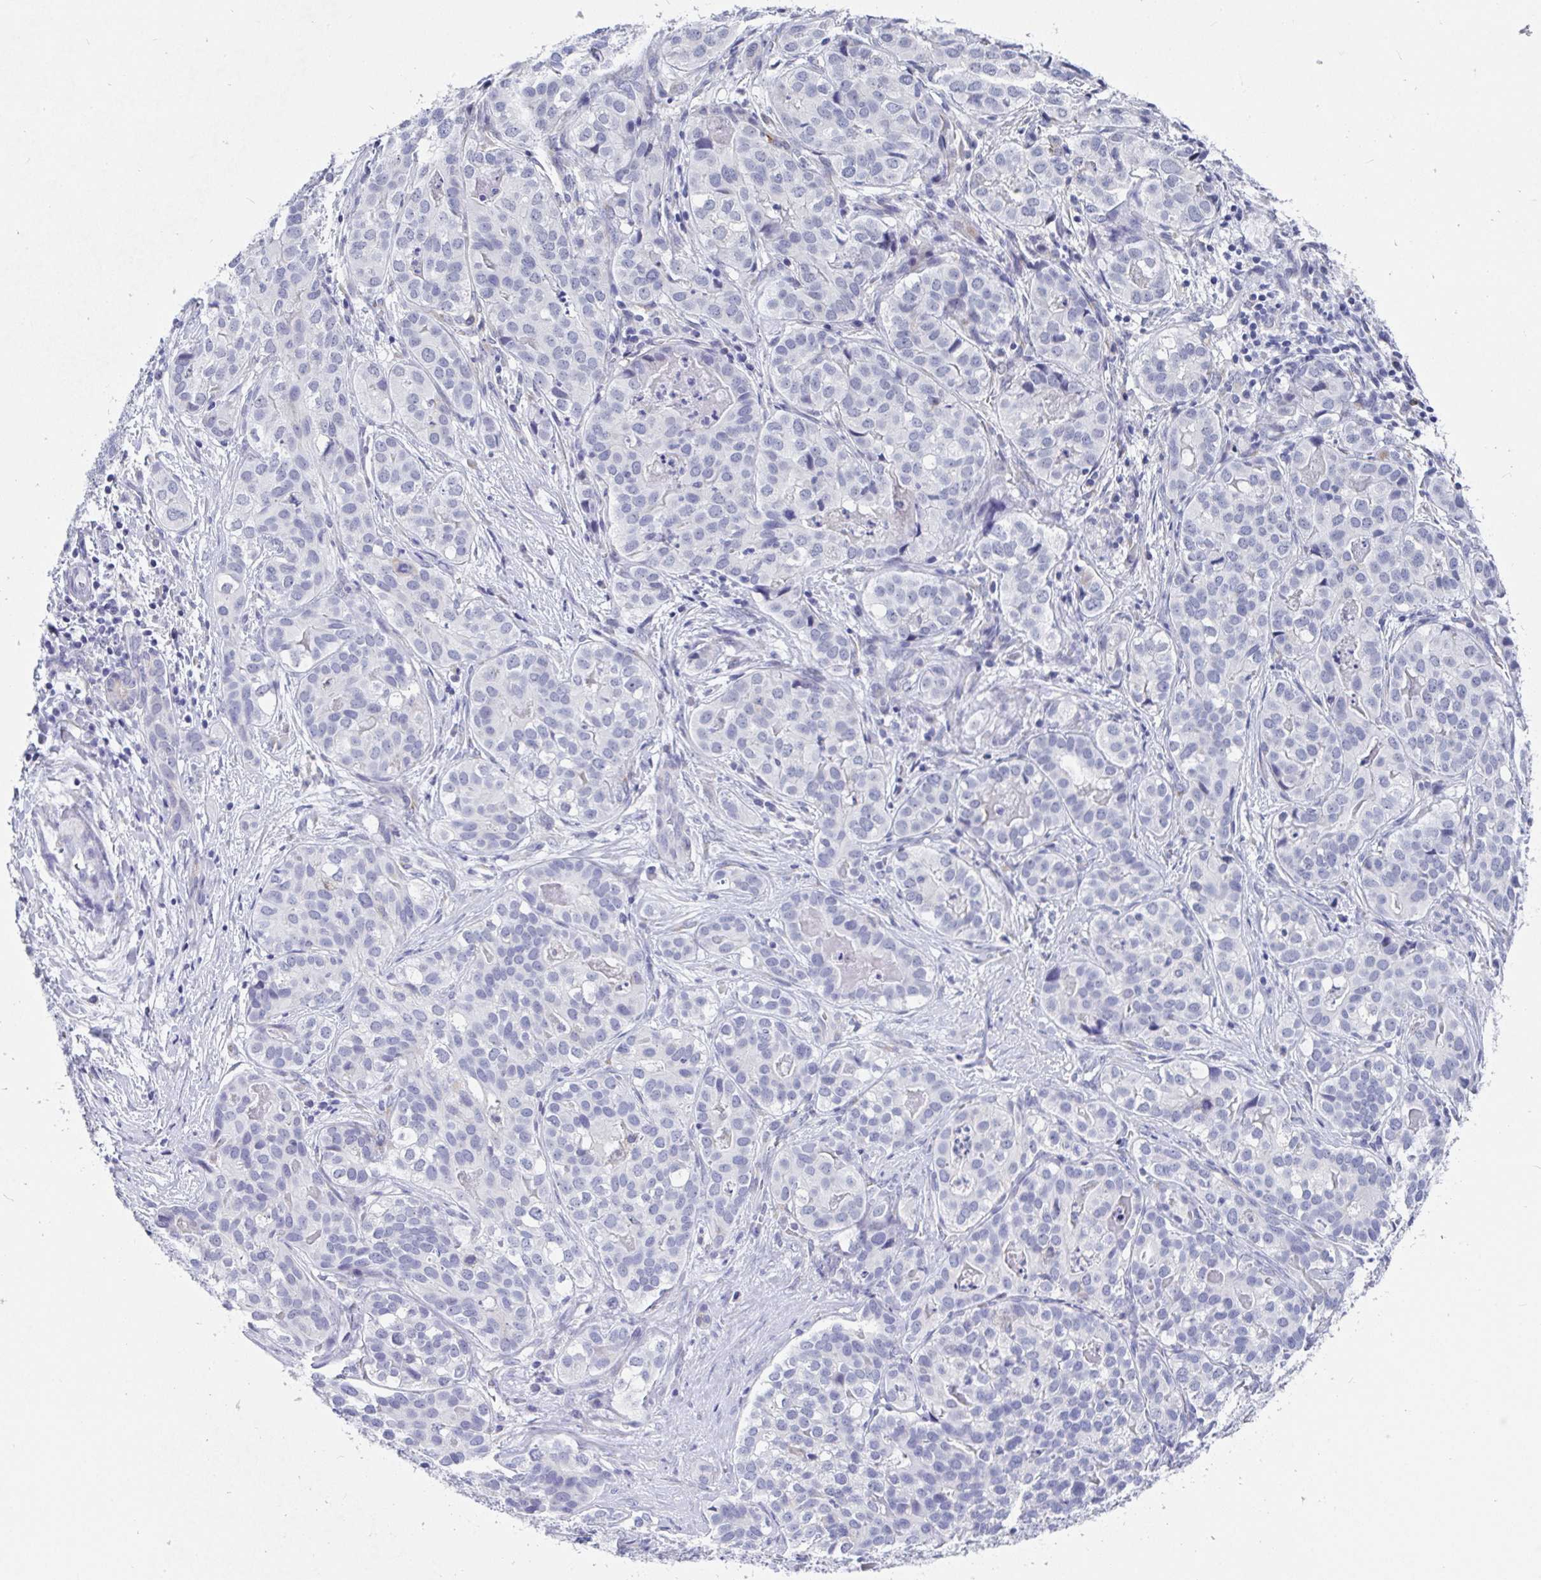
{"staining": {"intensity": "negative", "quantity": "none", "location": "none"}, "tissue": "liver cancer", "cell_type": "Tumor cells", "image_type": "cancer", "snomed": [{"axis": "morphology", "description": "Cholangiocarcinoma"}, {"axis": "topography", "description": "Liver"}], "caption": "There is no significant positivity in tumor cells of cholangiocarcinoma (liver). (DAB (3,3'-diaminobenzidine) immunohistochemistry, high magnification).", "gene": "TAS2R39", "patient": {"sex": "male", "age": 56}}